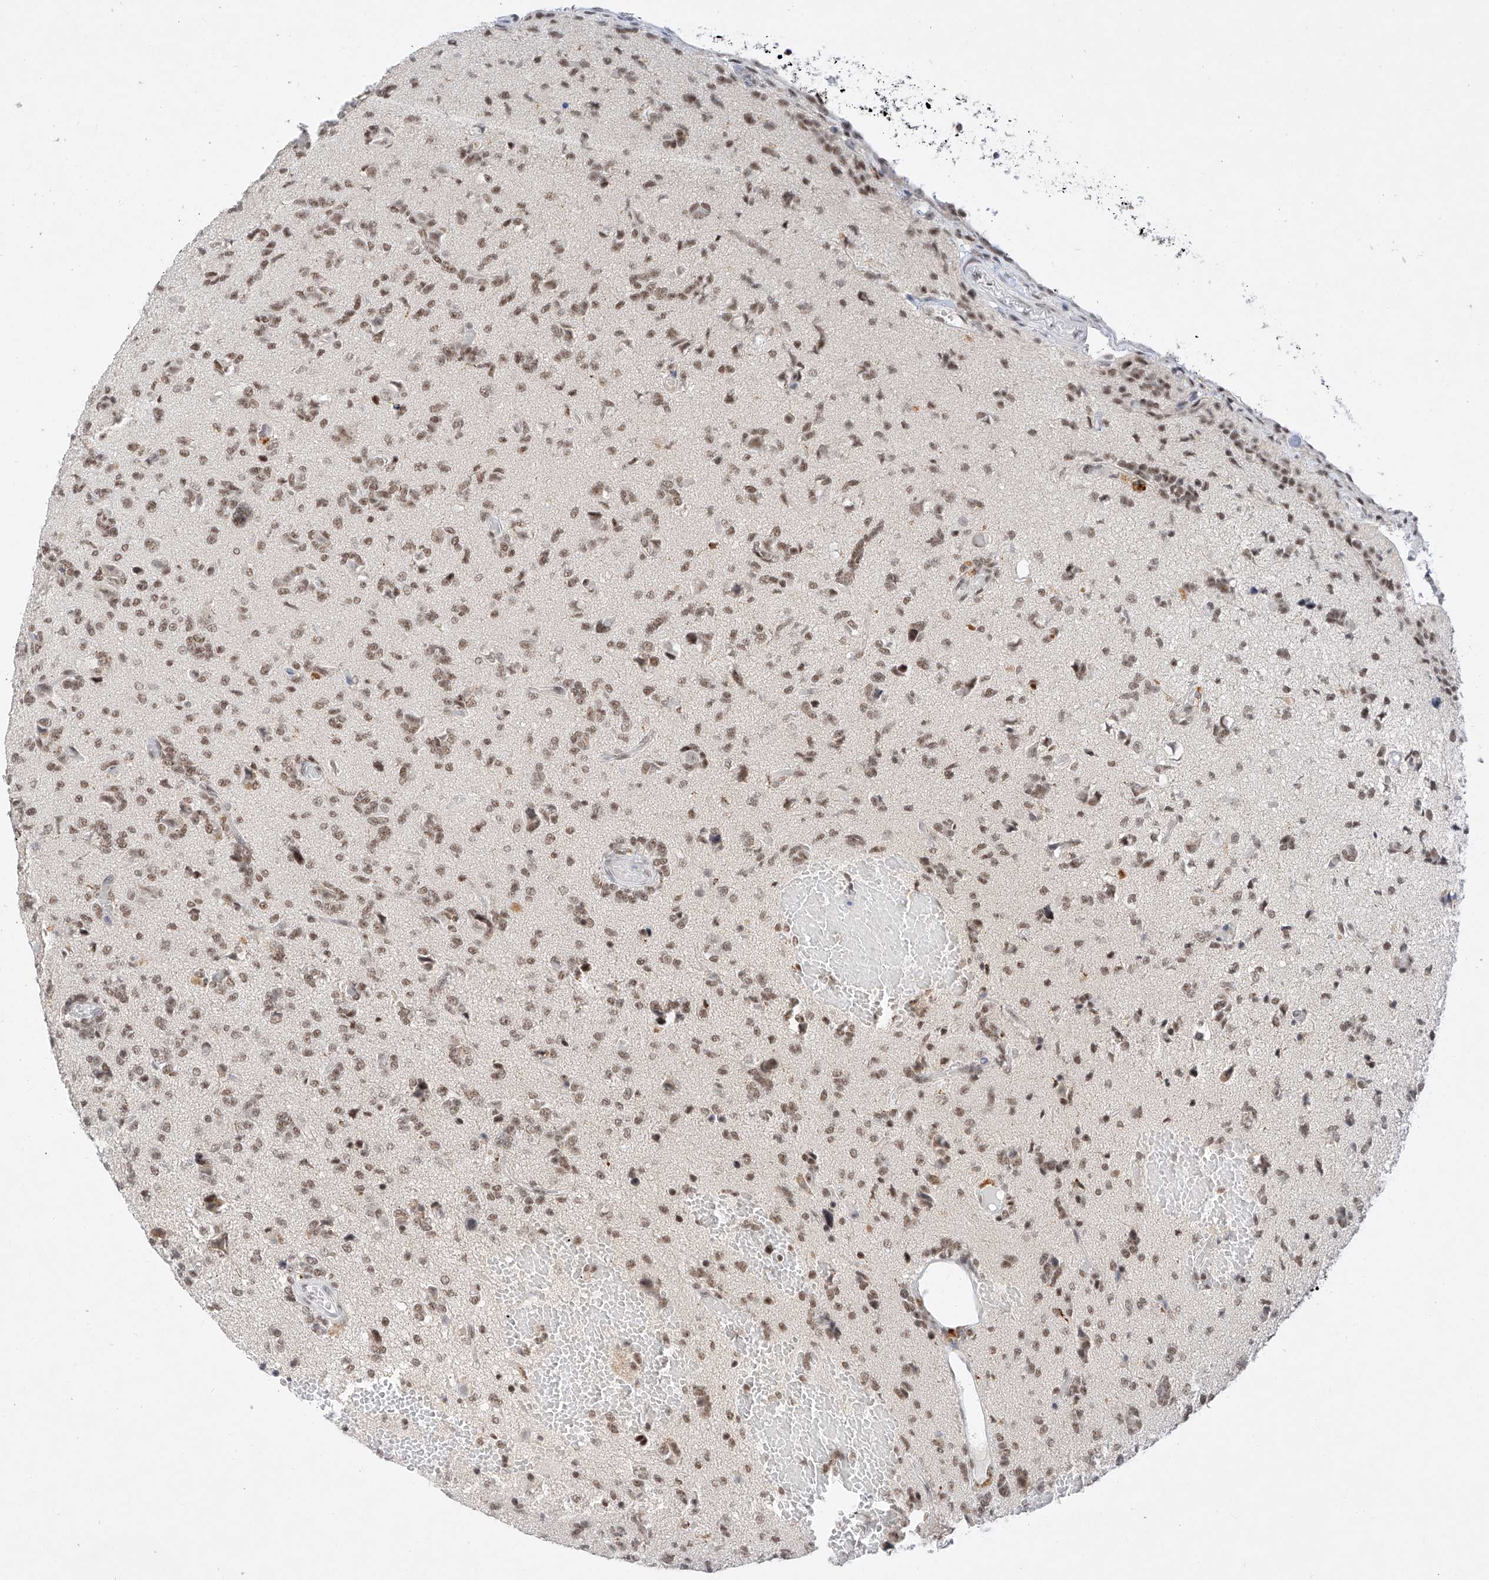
{"staining": {"intensity": "moderate", "quantity": ">75%", "location": "nuclear"}, "tissue": "glioma", "cell_type": "Tumor cells", "image_type": "cancer", "snomed": [{"axis": "morphology", "description": "Glioma, malignant, High grade"}, {"axis": "topography", "description": "Brain"}], "caption": "Glioma was stained to show a protein in brown. There is medium levels of moderate nuclear positivity in about >75% of tumor cells.", "gene": "NRF1", "patient": {"sex": "female", "age": 59}}